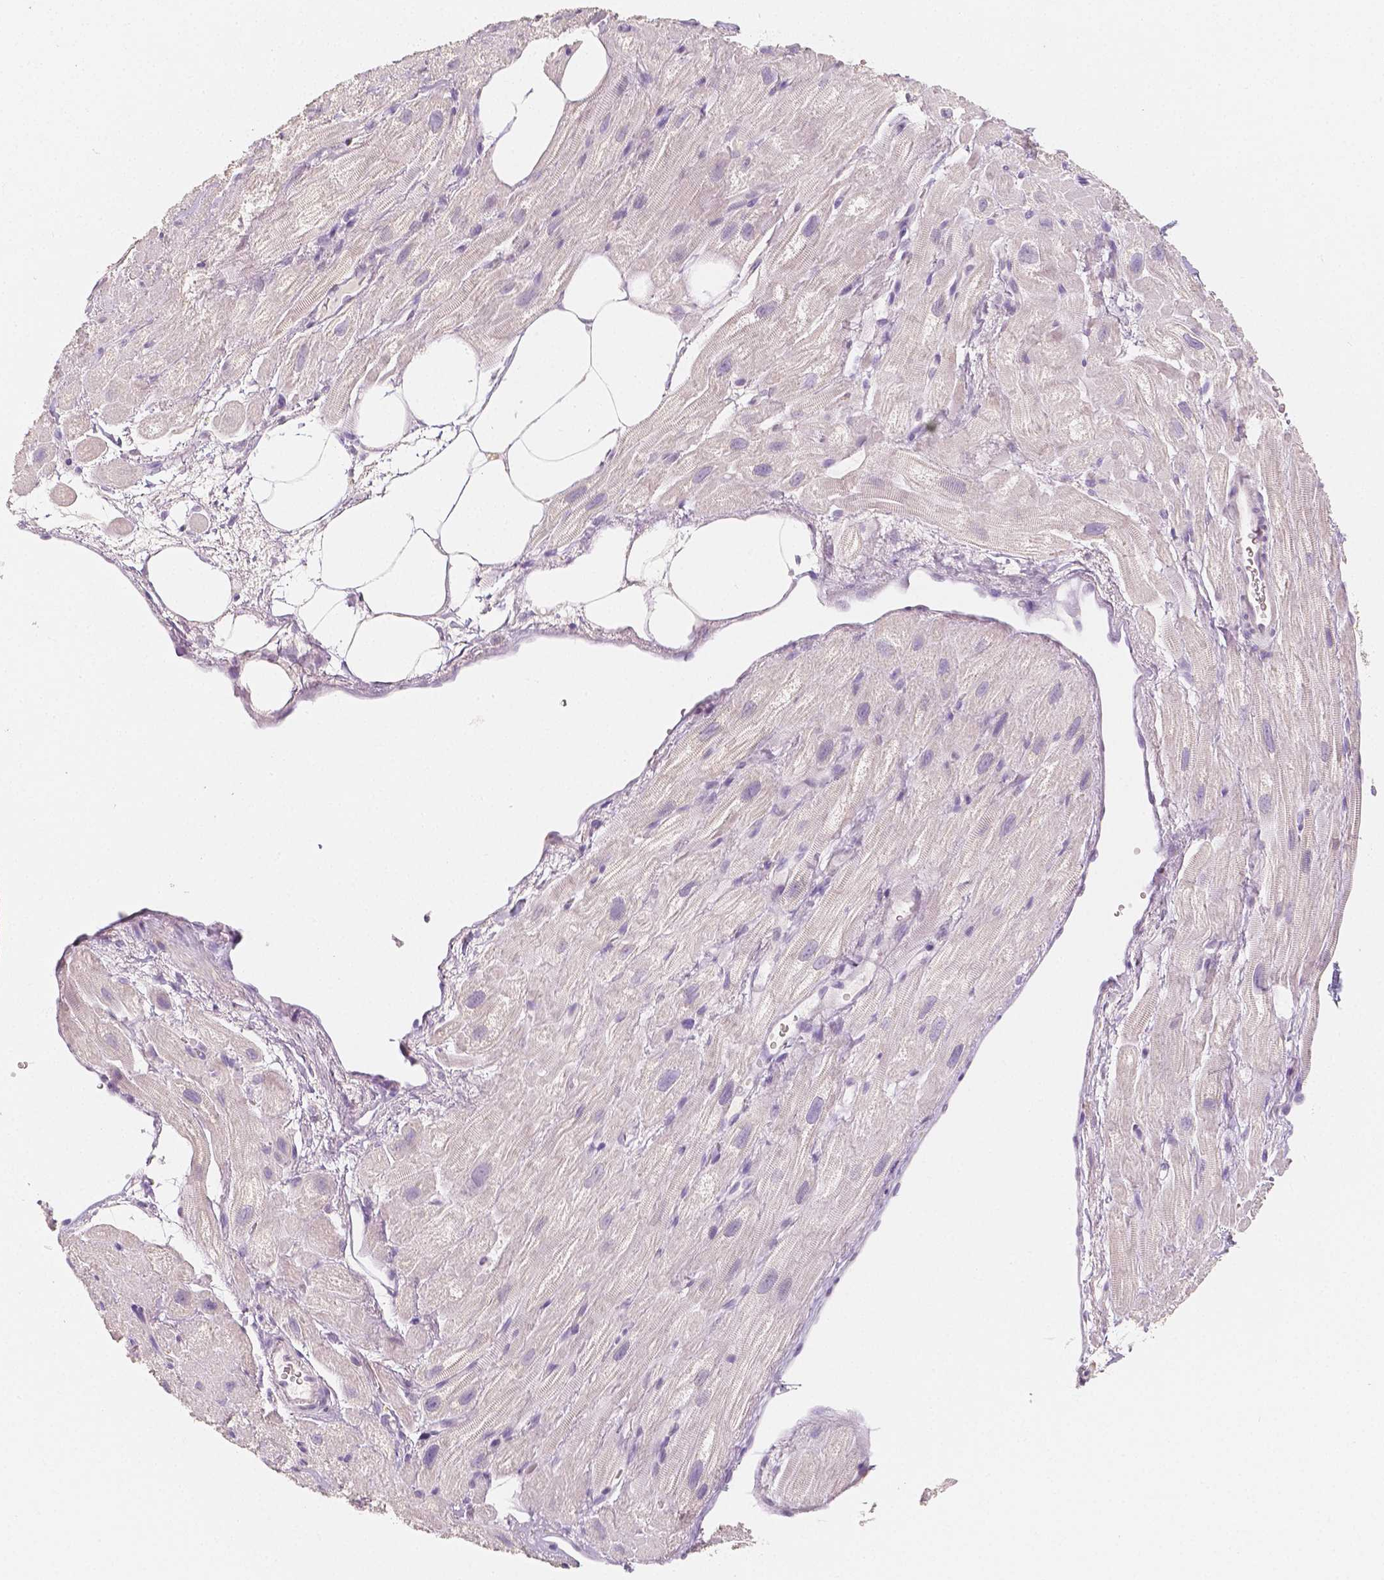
{"staining": {"intensity": "negative", "quantity": "none", "location": "none"}, "tissue": "heart muscle", "cell_type": "Cardiomyocytes", "image_type": "normal", "snomed": [{"axis": "morphology", "description": "Normal tissue, NOS"}, {"axis": "topography", "description": "Heart"}], "caption": "IHC of normal heart muscle reveals no positivity in cardiomyocytes. (Brightfield microscopy of DAB IHC at high magnification).", "gene": "NECAB2", "patient": {"sex": "female", "age": 62}}